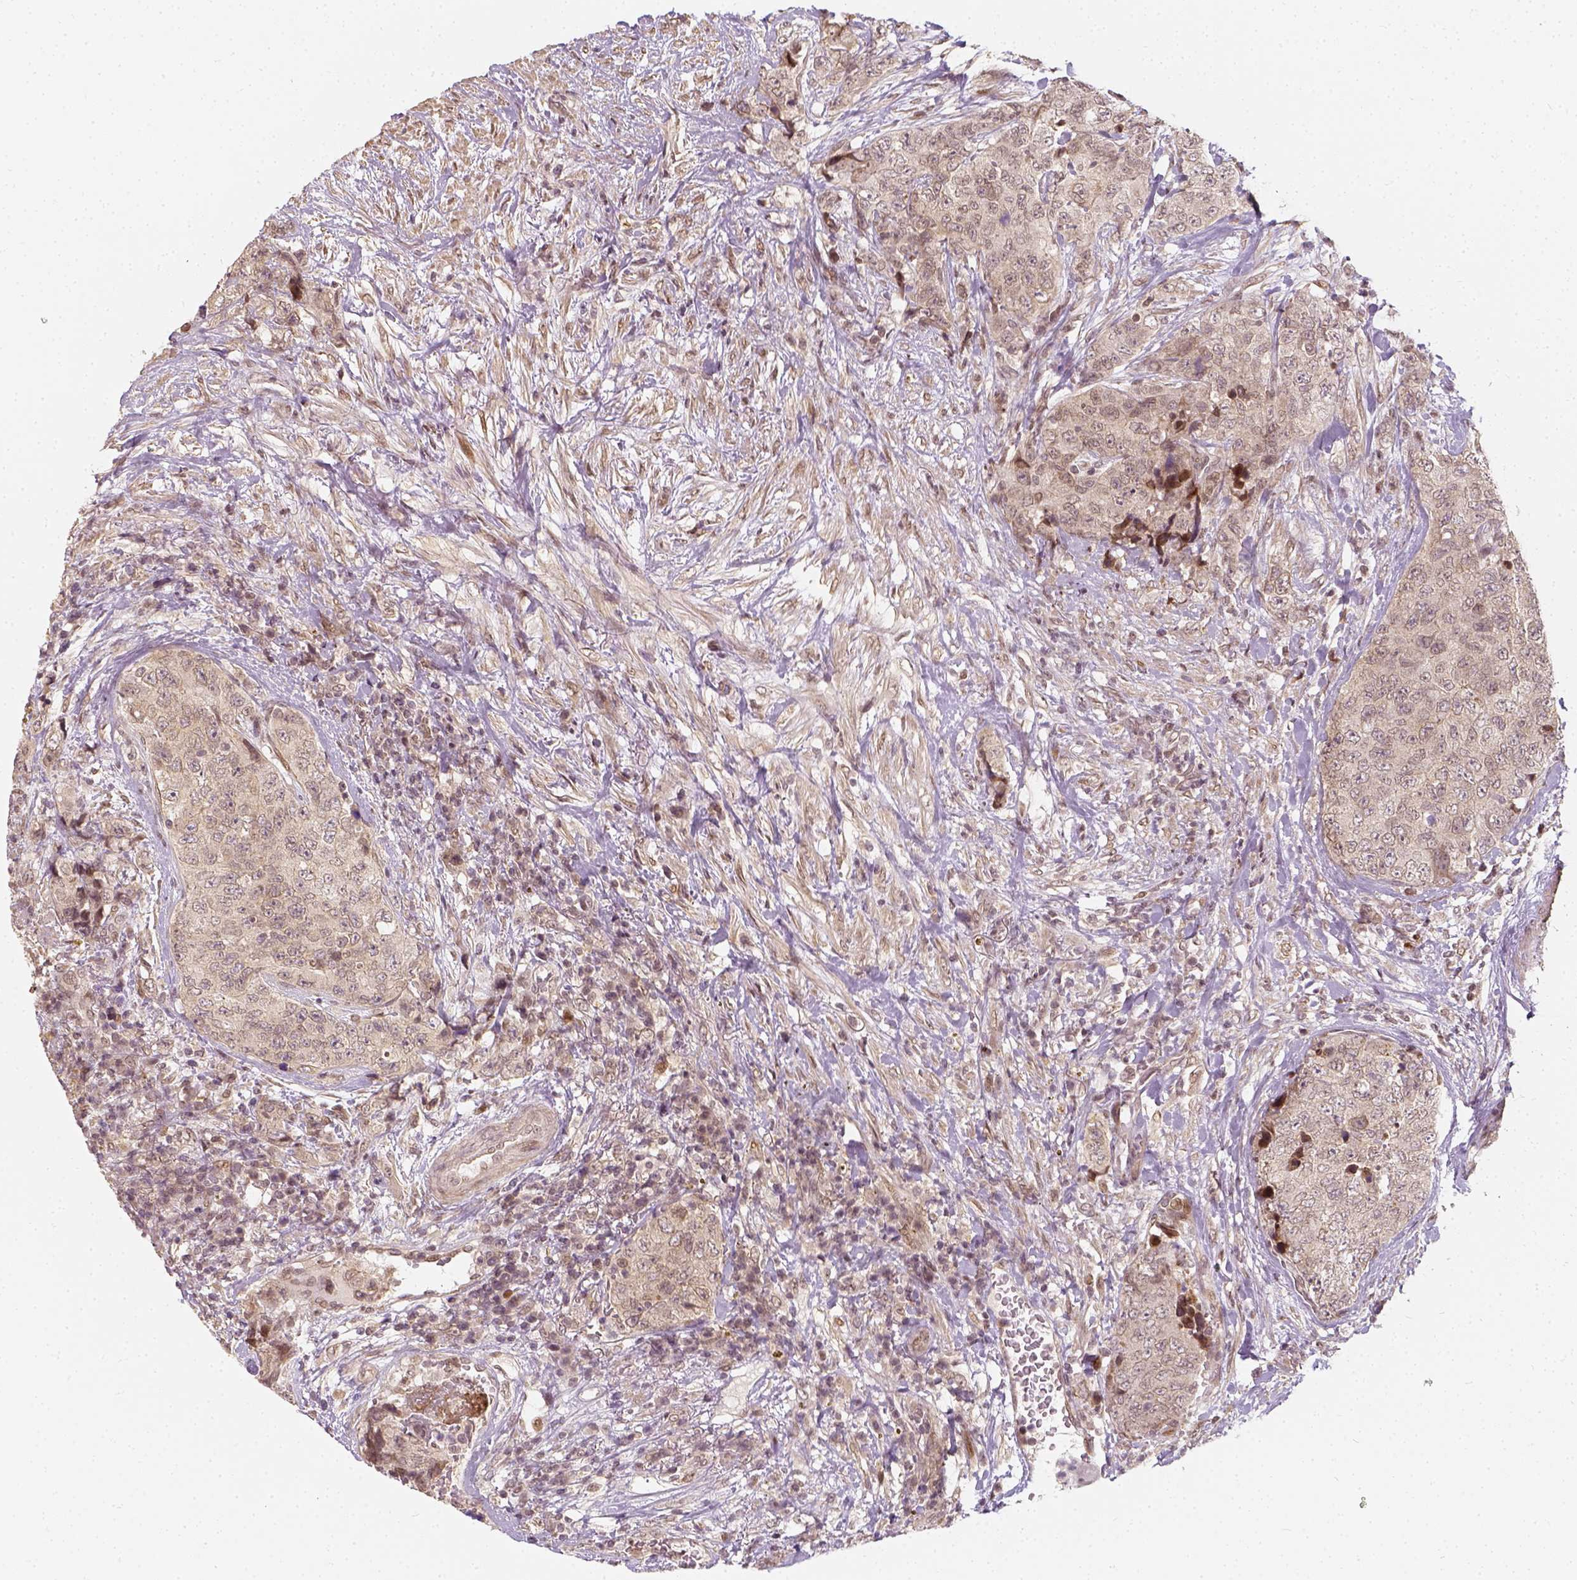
{"staining": {"intensity": "weak", "quantity": ">75%", "location": "cytoplasmic/membranous"}, "tissue": "urothelial cancer", "cell_type": "Tumor cells", "image_type": "cancer", "snomed": [{"axis": "morphology", "description": "Urothelial carcinoma, High grade"}, {"axis": "topography", "description": "Urinary bladder"}], "caption": "Weak cytoplasmic/membranous staining for a protein is identified in about >75% of tumor cells of high-grade urothelial carcinoma using immunohistochemistry (IHC).", "gene": "ZMAT3", "patient": {"sex": "female", "age": 78}}